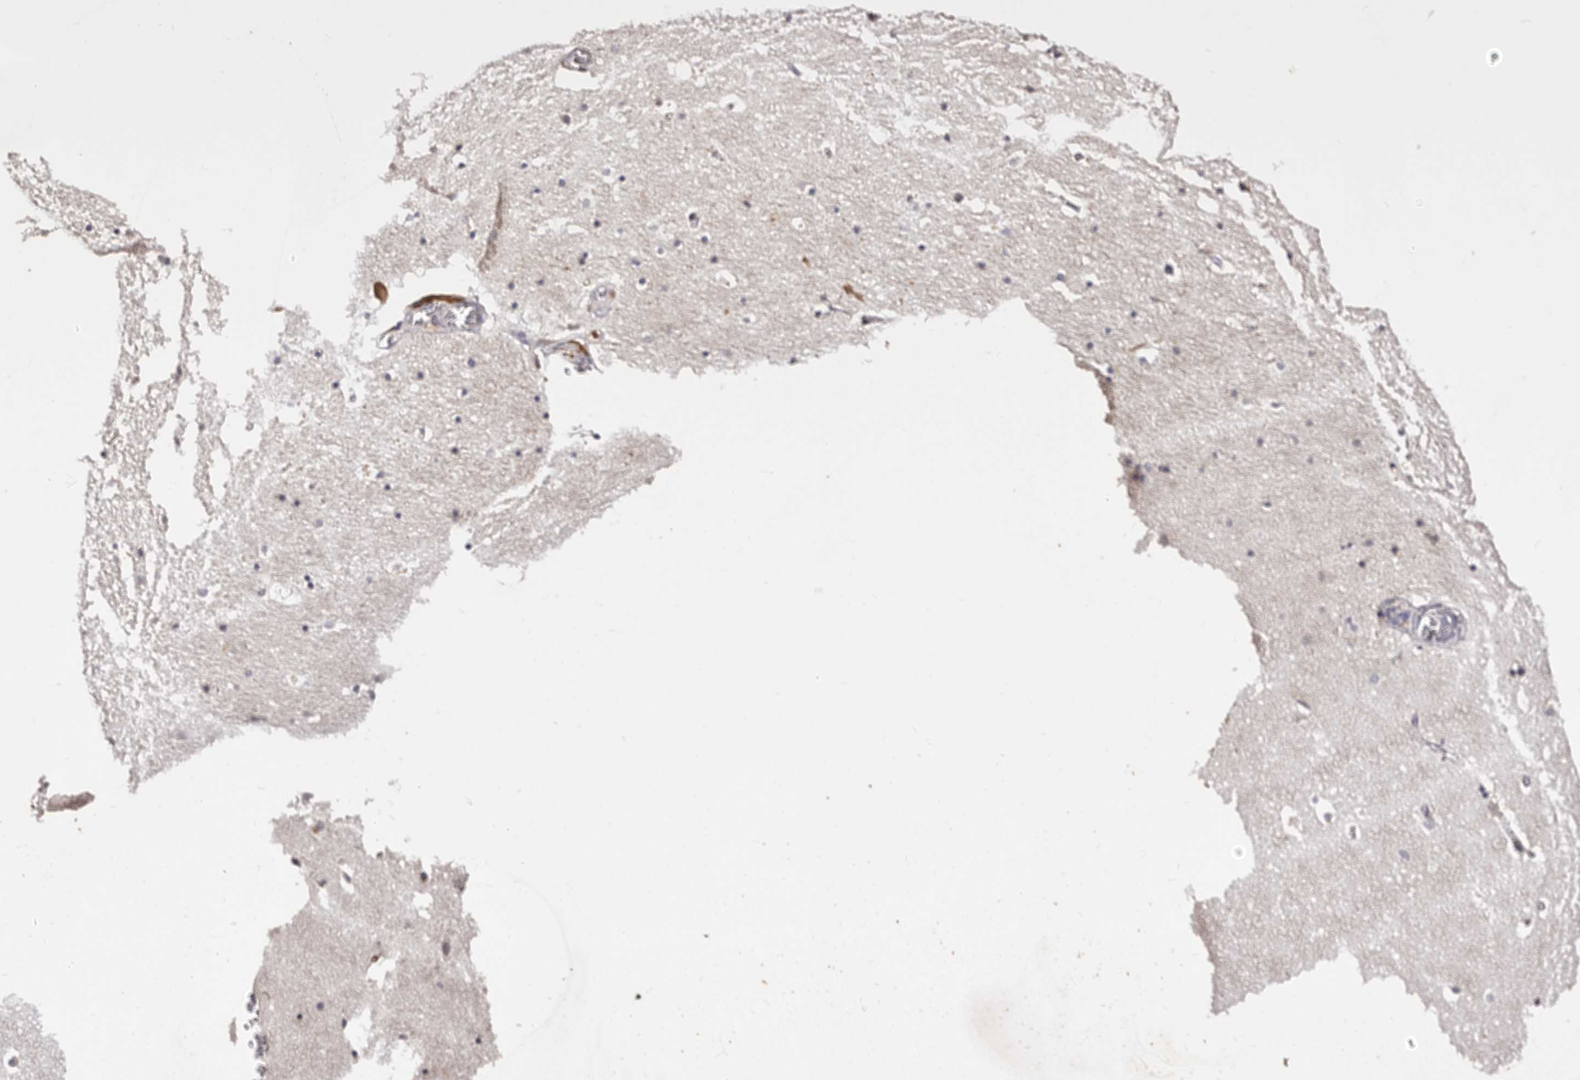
{"staining": {"intensity": "negative", "quantity": "none", "location": "none"}, "tissue": "hippocampus", "cell_type": "Glial cells", "image_type": "normal", "snomed": [{"axis": "morphology", "description": "Normal tissue, NOS"}, {"axis": "topography", "description": "Hippocampus"}], "caption": "Glial cells show no significant expression in unremarkable hippocampus. (Stains: DAB immunohistochemistry (IHC) with hematoxylin counter stain, Microscopy: brightfield microscopy at high magnification).", "gene": "KCNJ8", "patient": {"sex": "female", "age": 52}}